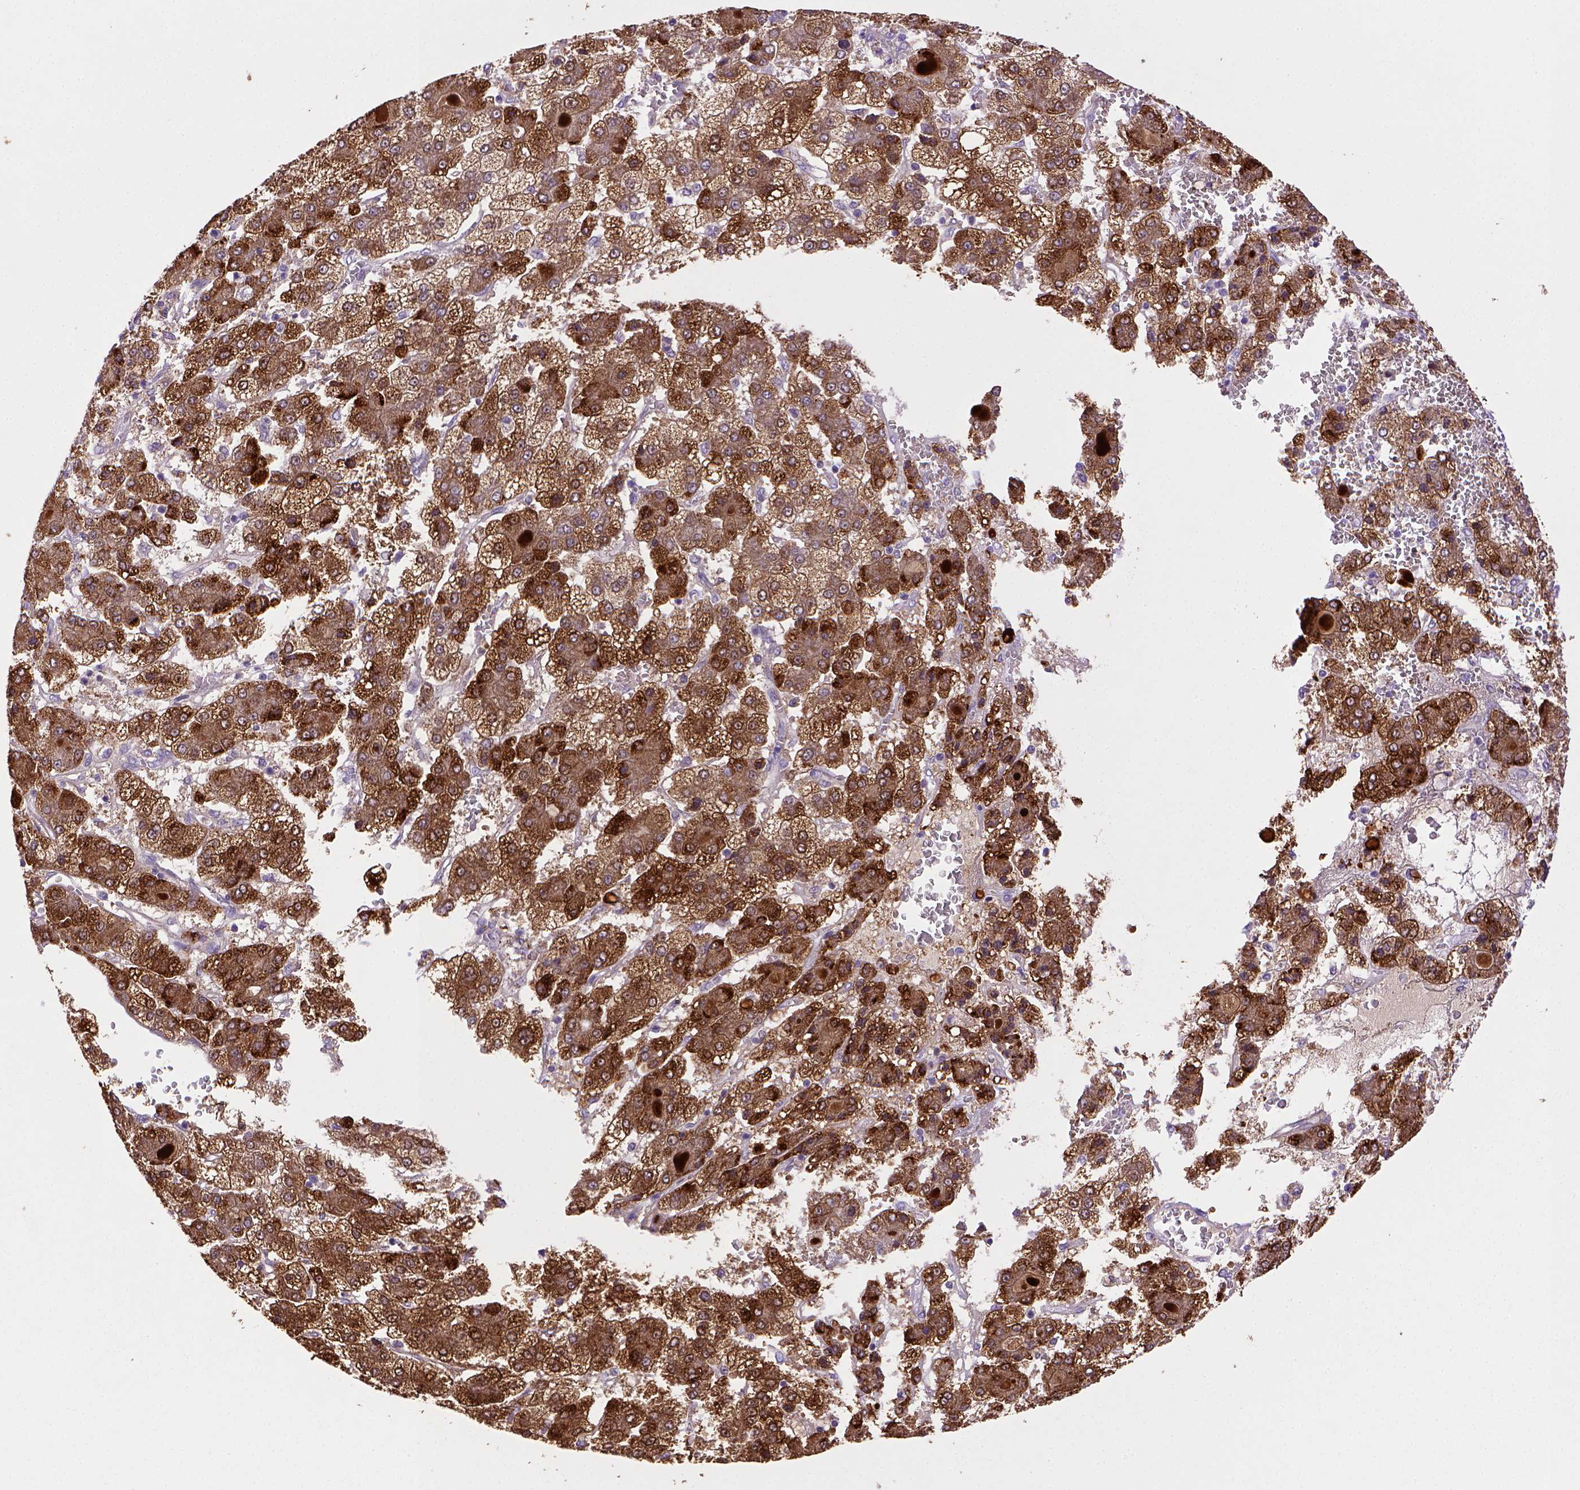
{"staining": {"intensity": "strong", "quantity": ">75%", "location": "cytoplasmic/membranous"}, "tissue": "liver cancer", "cell_type": "Tumor cells", "image_type": "cancer", "snomed": [{"axis": "morphology", "description": "Carcinoma, Hepatocellular, NOS"}, {"axis": "topography", "description": "Liver"}], "caption": "About >75% of tumor cells in liver cancer (hepatocellular carcinoma) reveal strong cytoplasmic/membranous protein positivity as visualized by brown immunohistochemical staining.", "gene": "BAAT", "patient": {"sex": "male", "age": 73}}